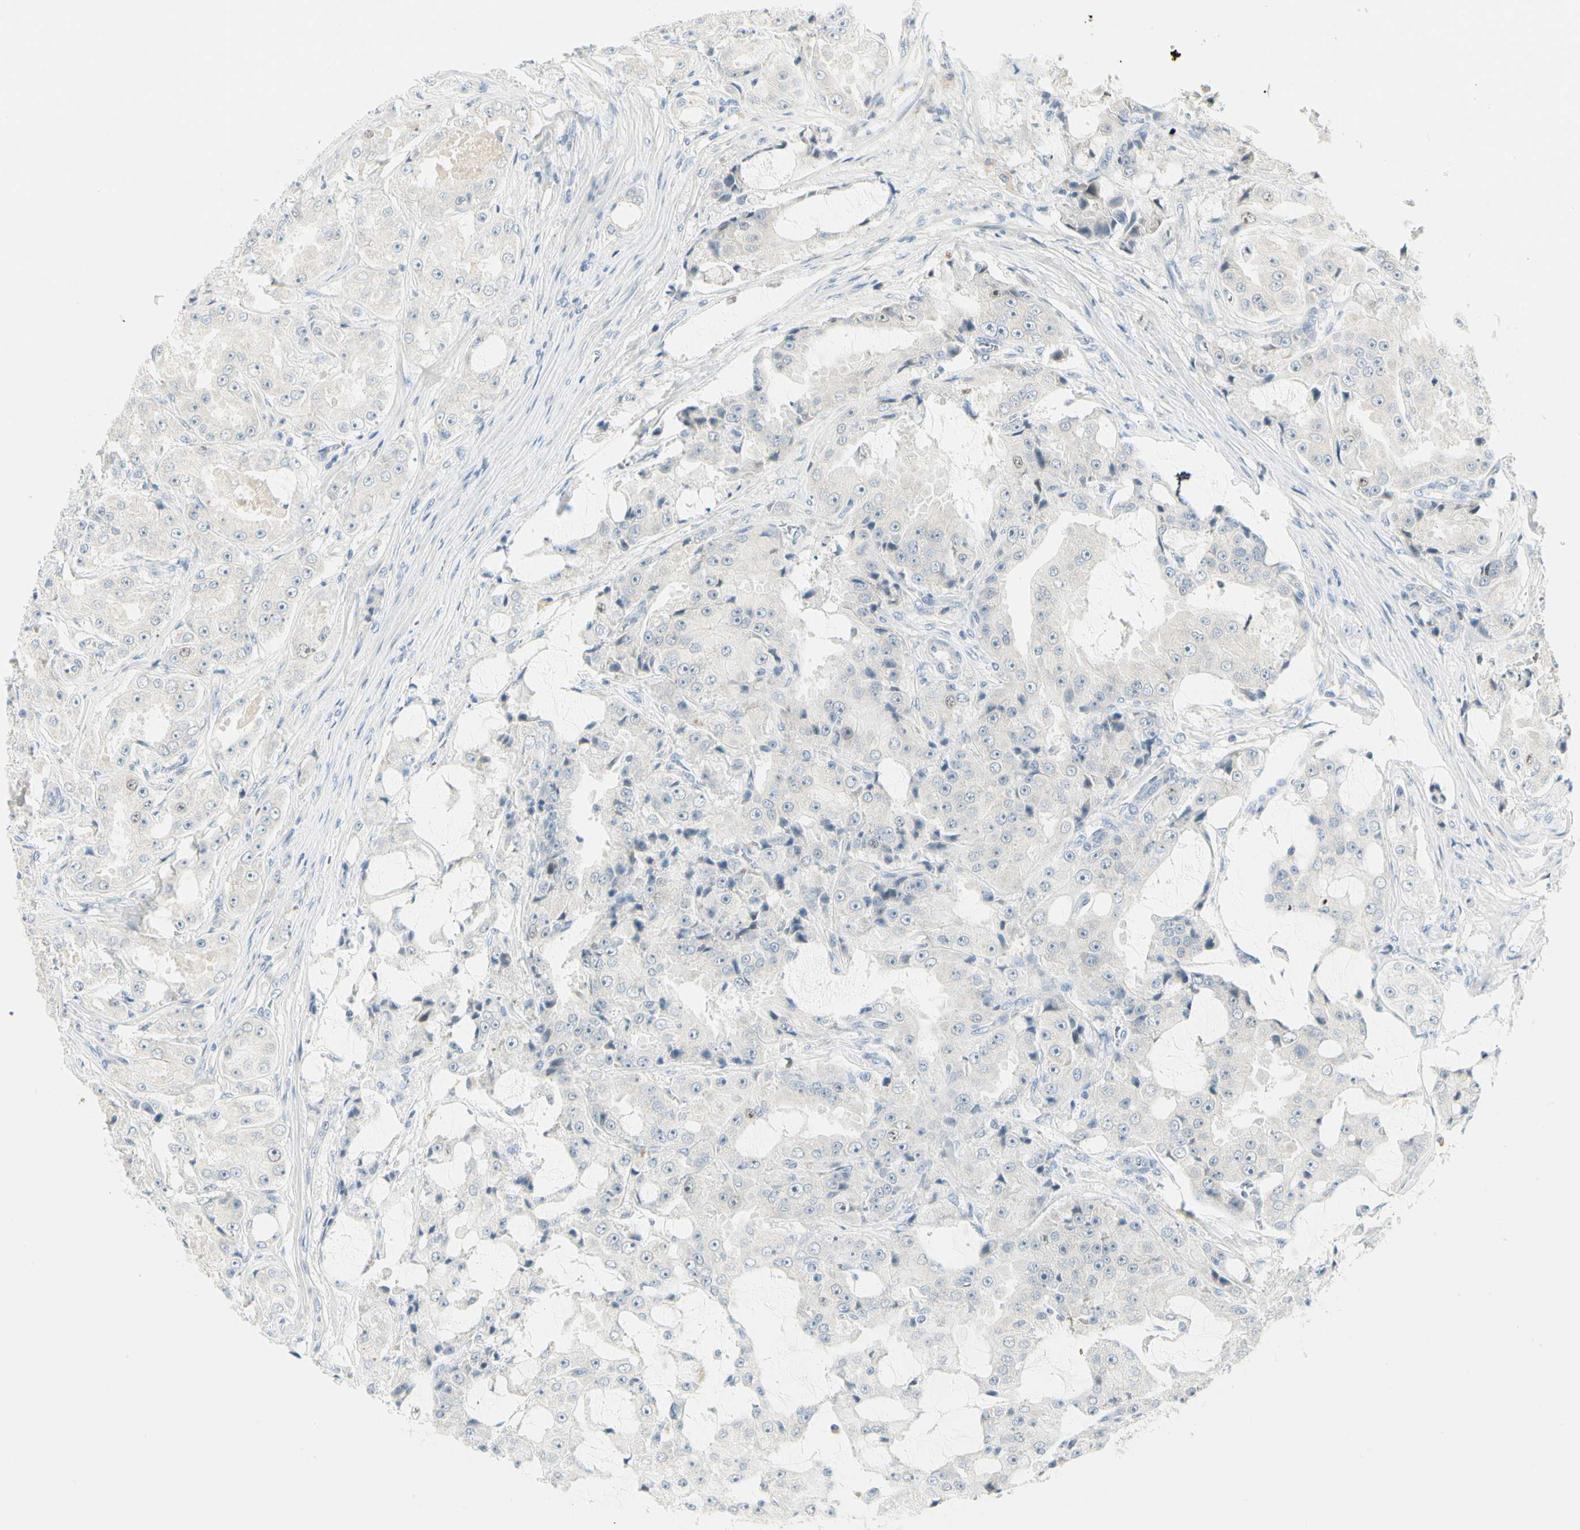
{"staining": {"intensity": "negative", "quantity": "none", "location": "none"}, "tissue": "prostate cancer", "cell_type": "Tumor cells", "image_type": "cancer", "snomed": [{"axis": "morphology", "description": "Adenocarcinoma, High grade"}, {"axis": "topography", "description": "Prostate"}], "caption": "The image demonstrates no significant positivity in tumor cells of adenocarcinoma (high-grade) (prostate). Brightfield microscopy of immunohistochemistry (IHC) stained with DAB (brown) and hematoxylin (blue), captured at high magnification.", "gene": "PITX1", "patient": {"sex": "male", "age": 73}}